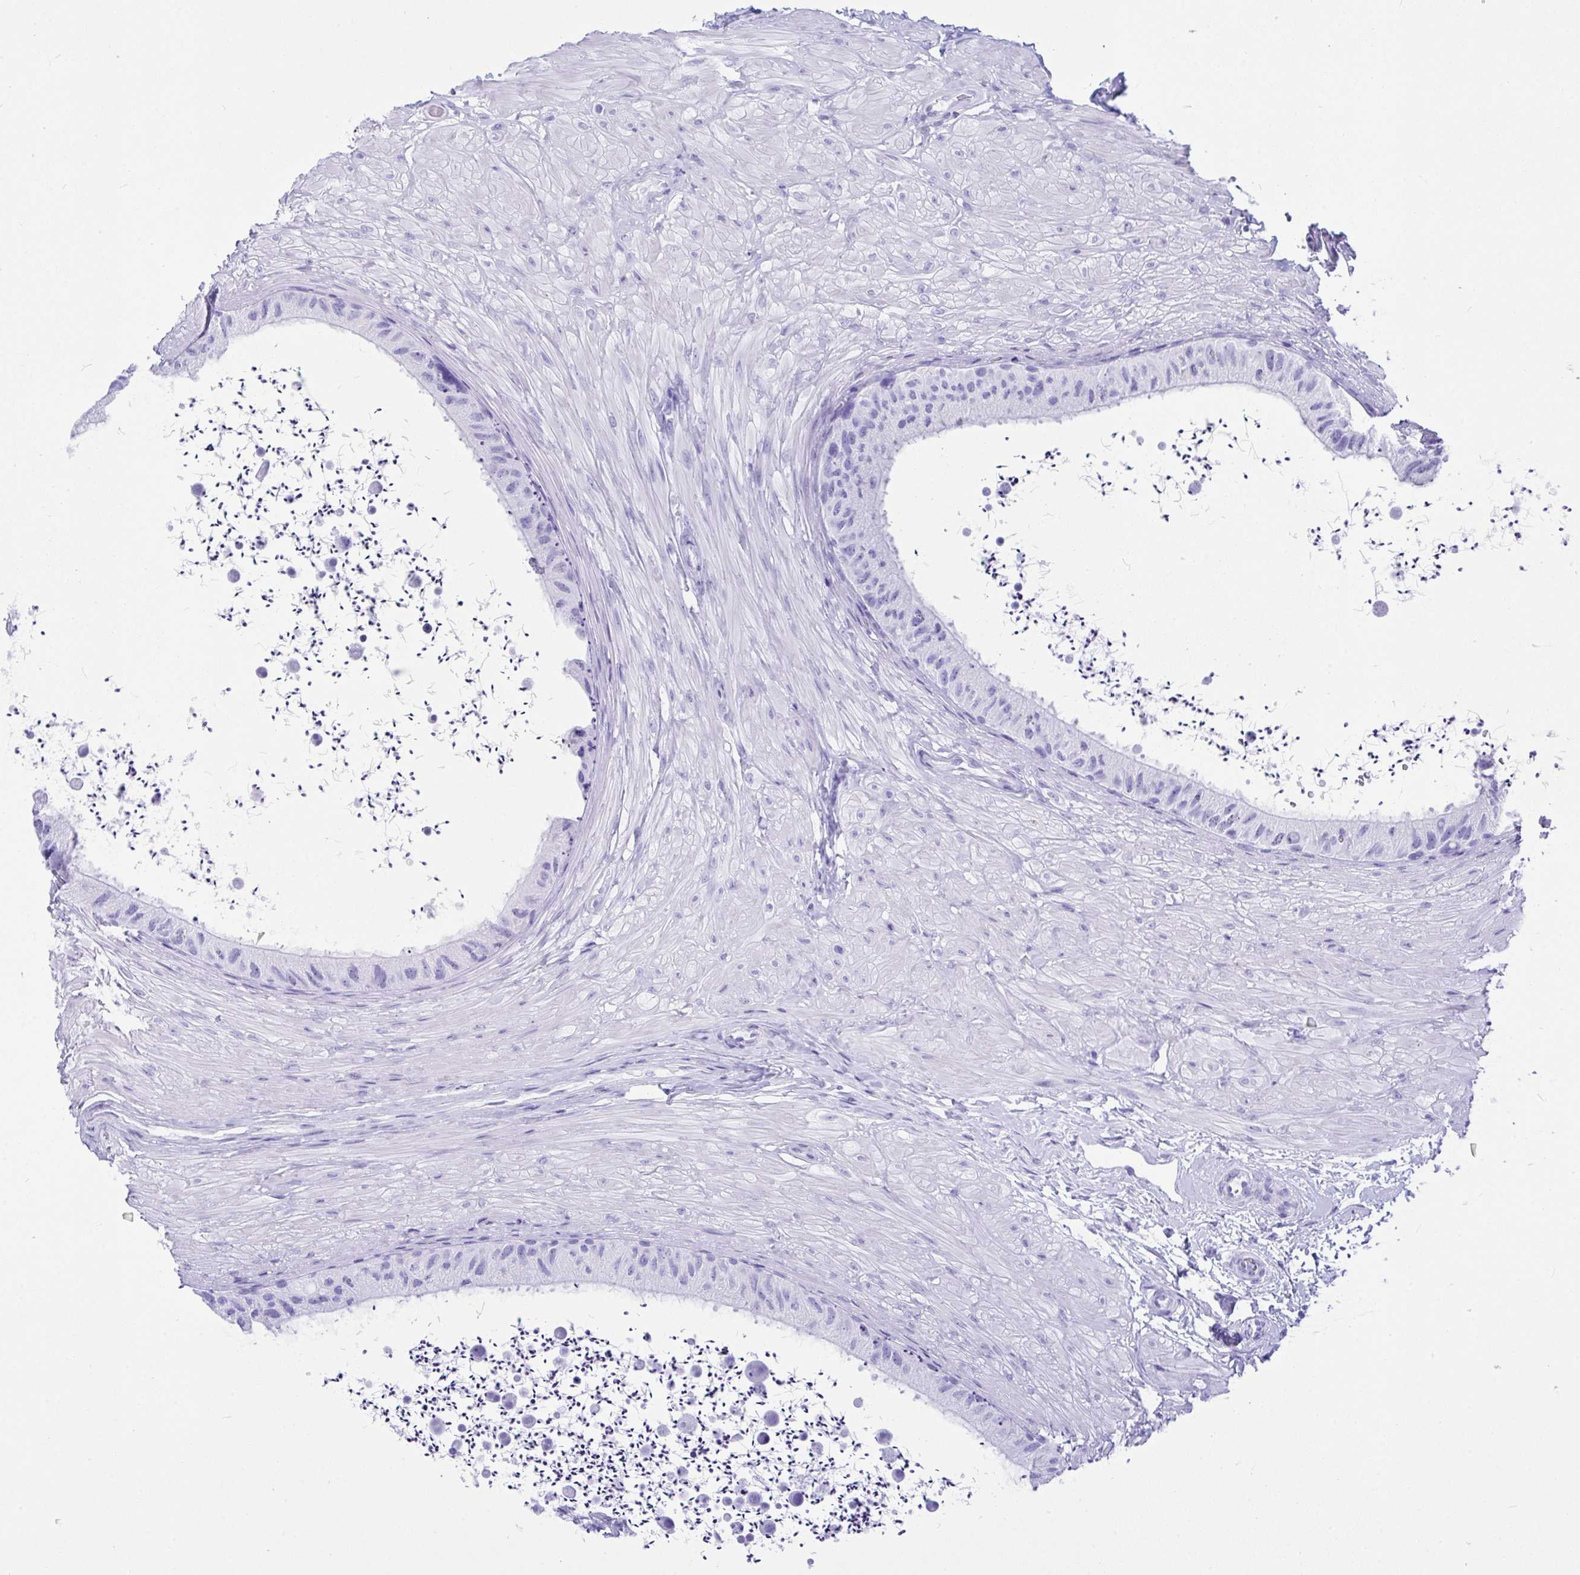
{"staining": {"intensity": "negative", "quantity": "none", "location": "none"}, "tissue": "epididymis", "cell_type": "Glandular cells", "image_type": "normal", "snomed": [{"axis": "morphology", "description": "Normal tissue, NOS"}, {"axis": "topography", "description": "Epididymis"}, {"axis": "topography", "description": "Peripheral nerve tissue"}], "caption": "Protein analysis of normal epididymis shows no significant expression in glandular cells.", "gene": "BEST4", "patient": {"sex": "male", "age": 32}}